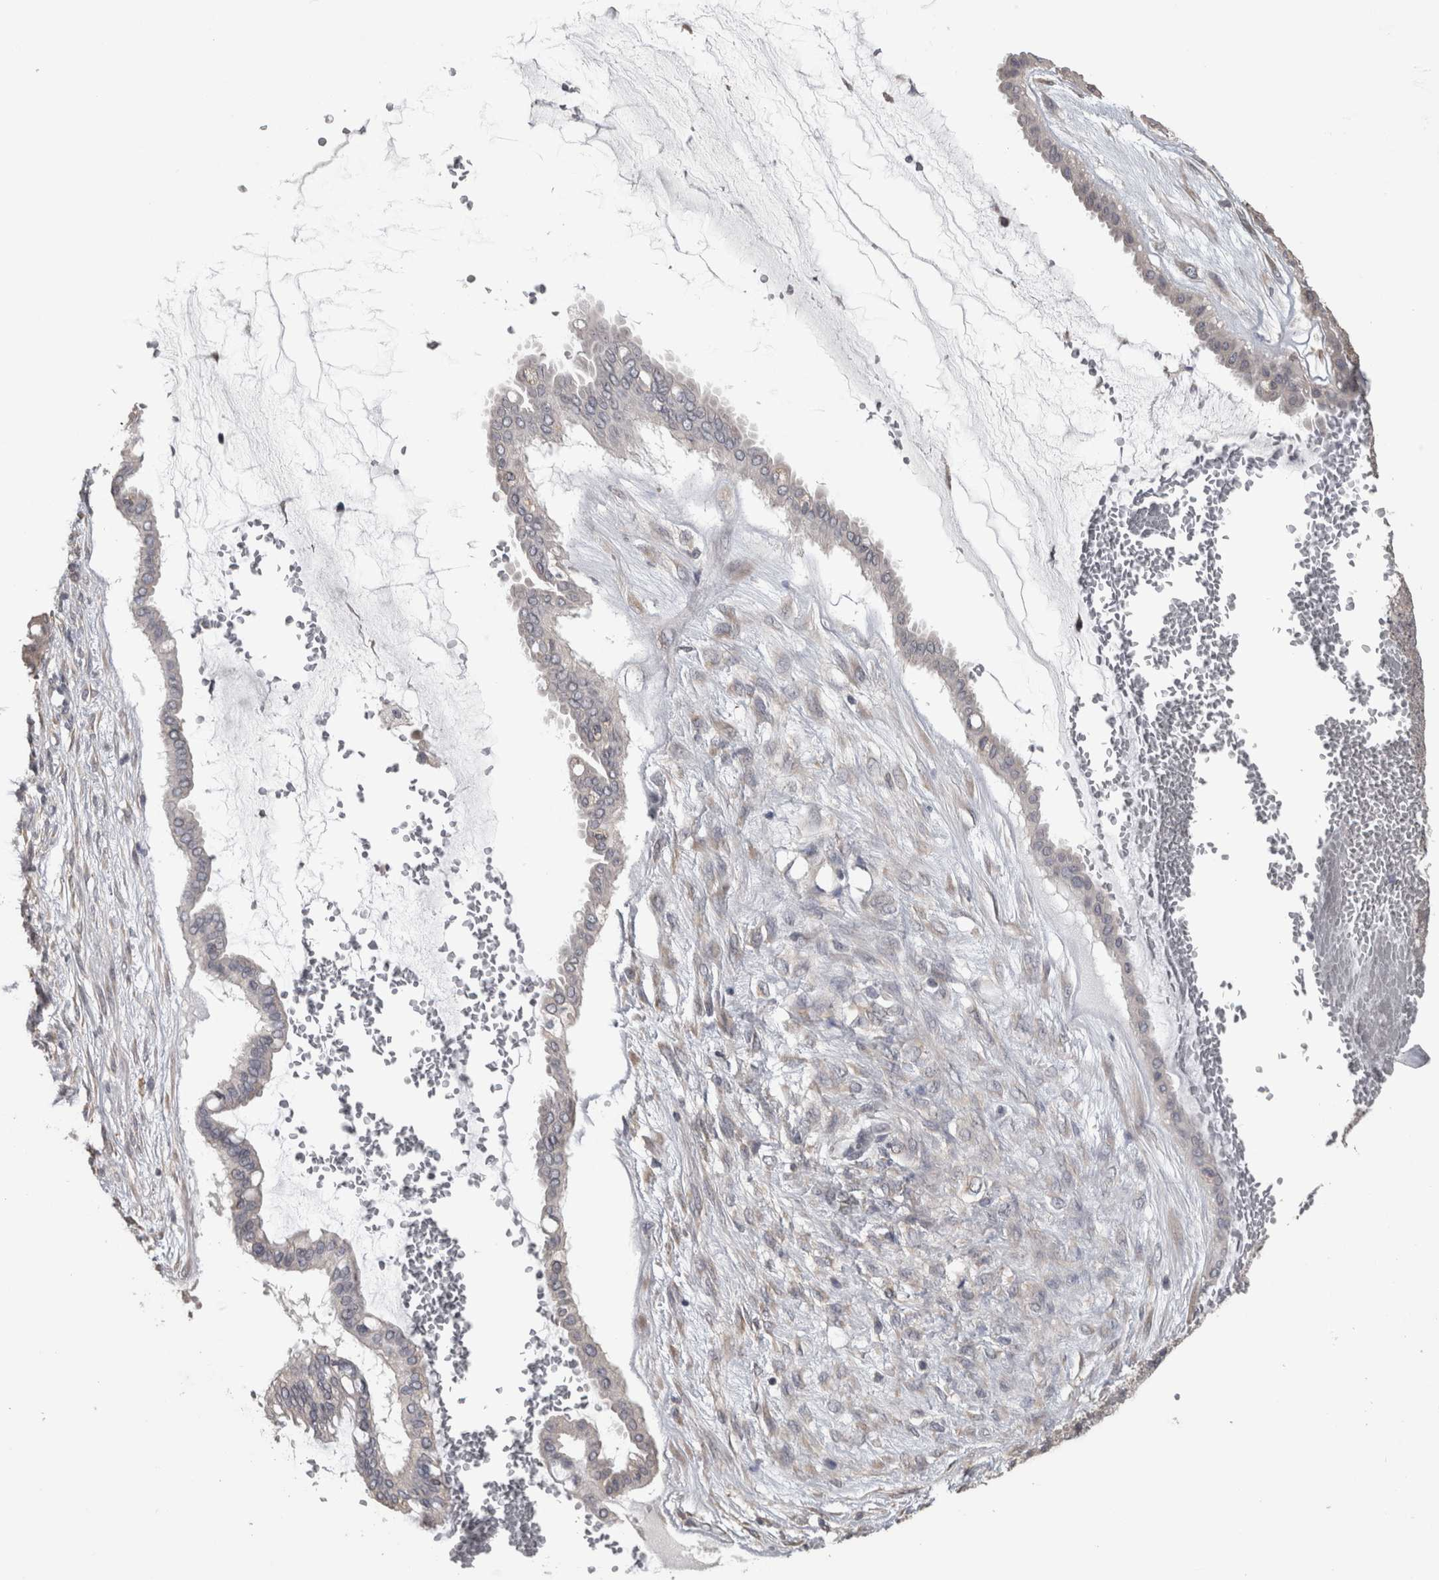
{"staining": {"intensity": "negative", "quantity": "none", "location": "none"}, "tissue": "ovarian cancer", "cell_type": "Tumor cells", "image_type": "cancer", "snomed": [{"axis": "morphology", "description": "Cystadenocarcinoma, mucinous, NOS"}, {"axis": "topography", "description": "Ovary"}], "caption": "IHC of ovarian cancer (mucinous cystadenocarcinoma) exhibits no staining in tumor cells. (DAB (3,3'-diaminobenzidine) immunohistochemistry (IHC) with hematoxylin counter stain).", "gene": "RAB29", "patient": {"sex": "female", "age": 73}}